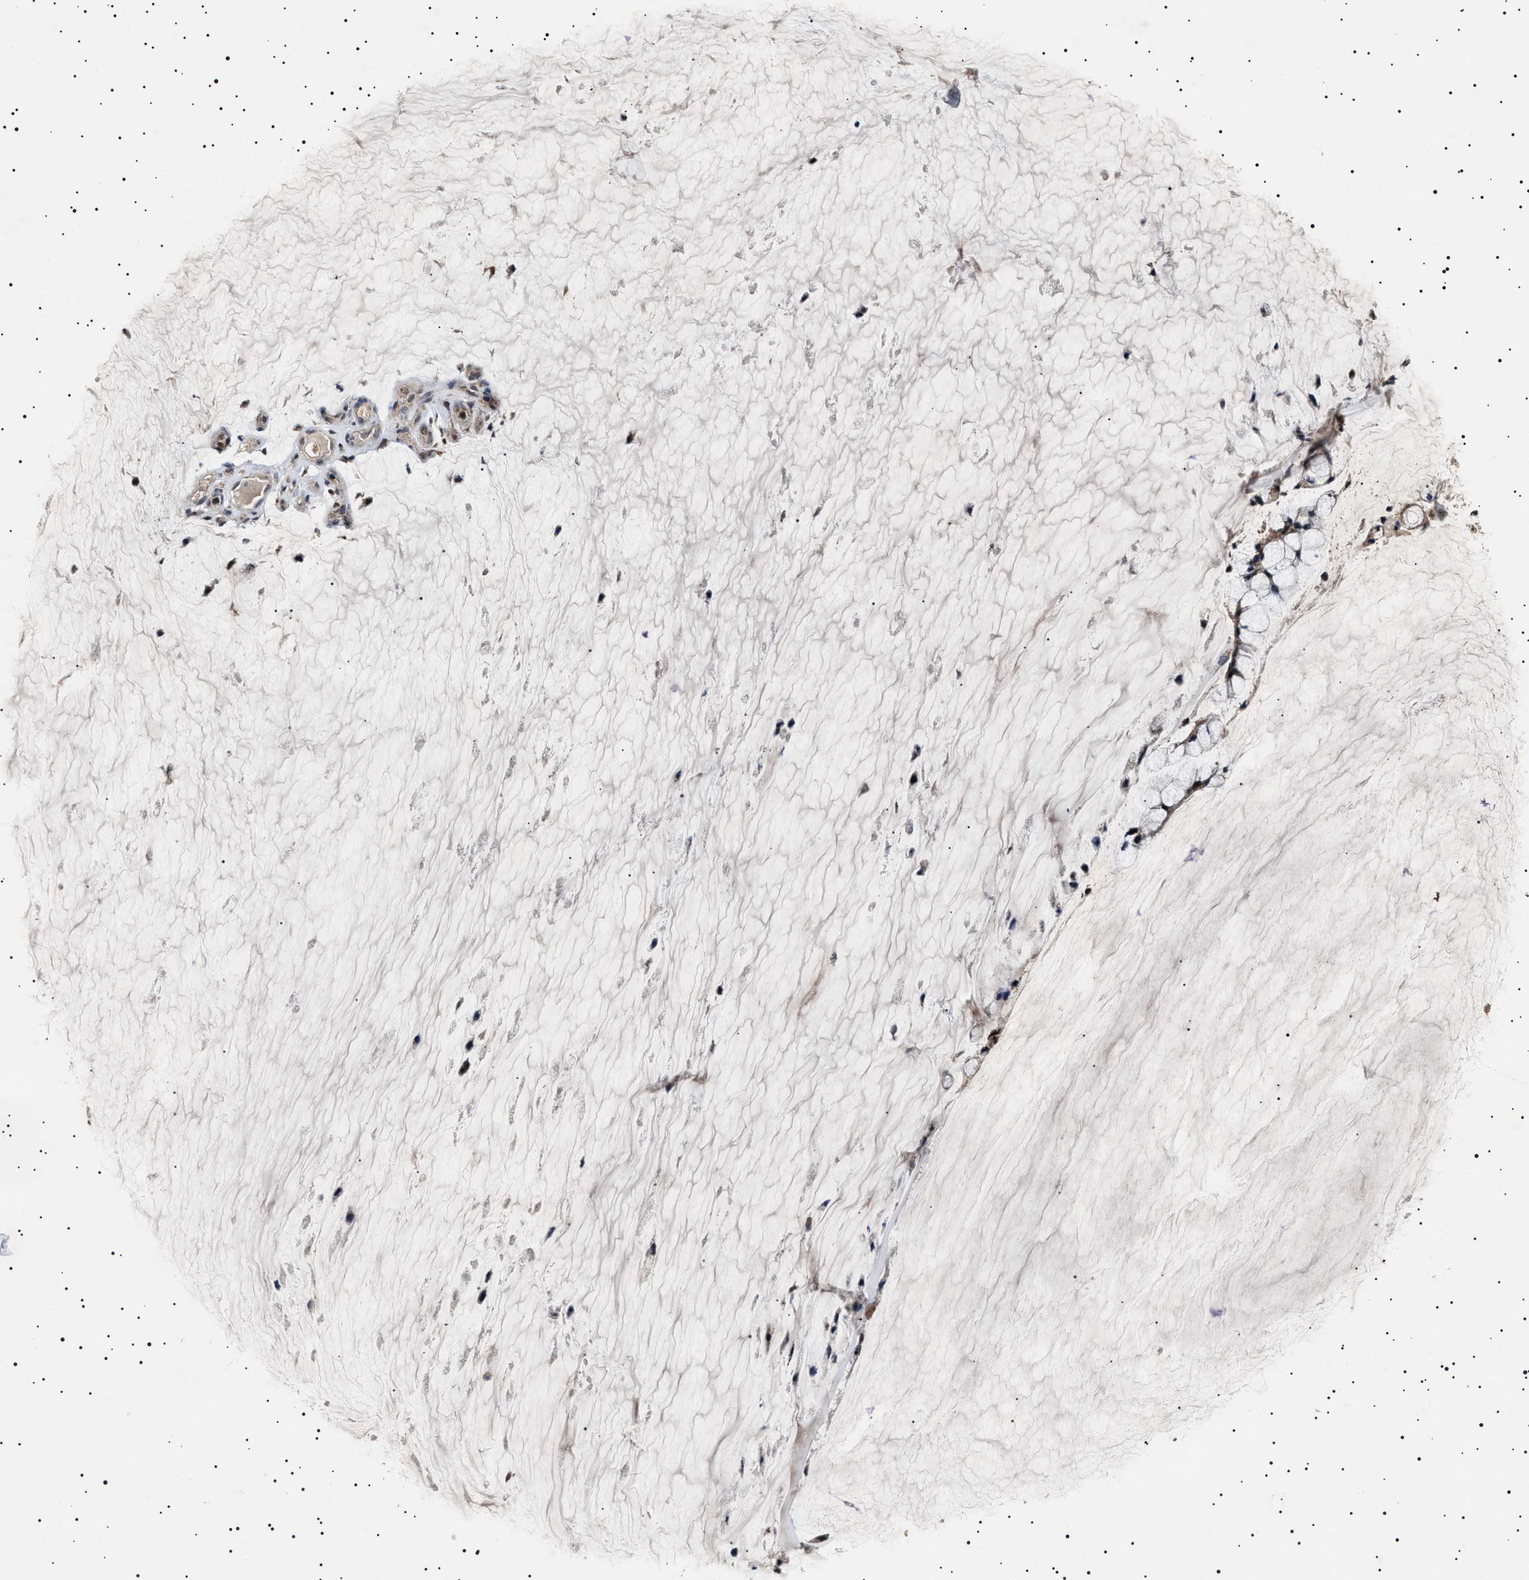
{"staining": {"intensity": "weak", "quantity": "25%-75%", "location": "cytoplasmic/membranous"}, "tissue": "ovarian cancer", "cell_type": "Tumor cells", "image_type": "cancer", "snomed": [{"axis": "morphology", "description": "Cystadenocarcinoma, mucinous, NOS"}, {"axis": "topography", "description": "Ovary"}], "caption": "DAB (3,3'-diaminobenzidine) immunohistochemical staining of human ovarian cancer (mucinous cystadenocarcinoma) exhibits weak cytoplasmic/membranous protein expression in approximately 25%-75% of tumor cells. Using DAB (3,3'-diaminobenzidine) (brown) and hematoxylin (blue) stains, captured at high magnification using brightfield microscopy.", "gene": "RAB34", "patient": {"sex": "female", "age": 39}}